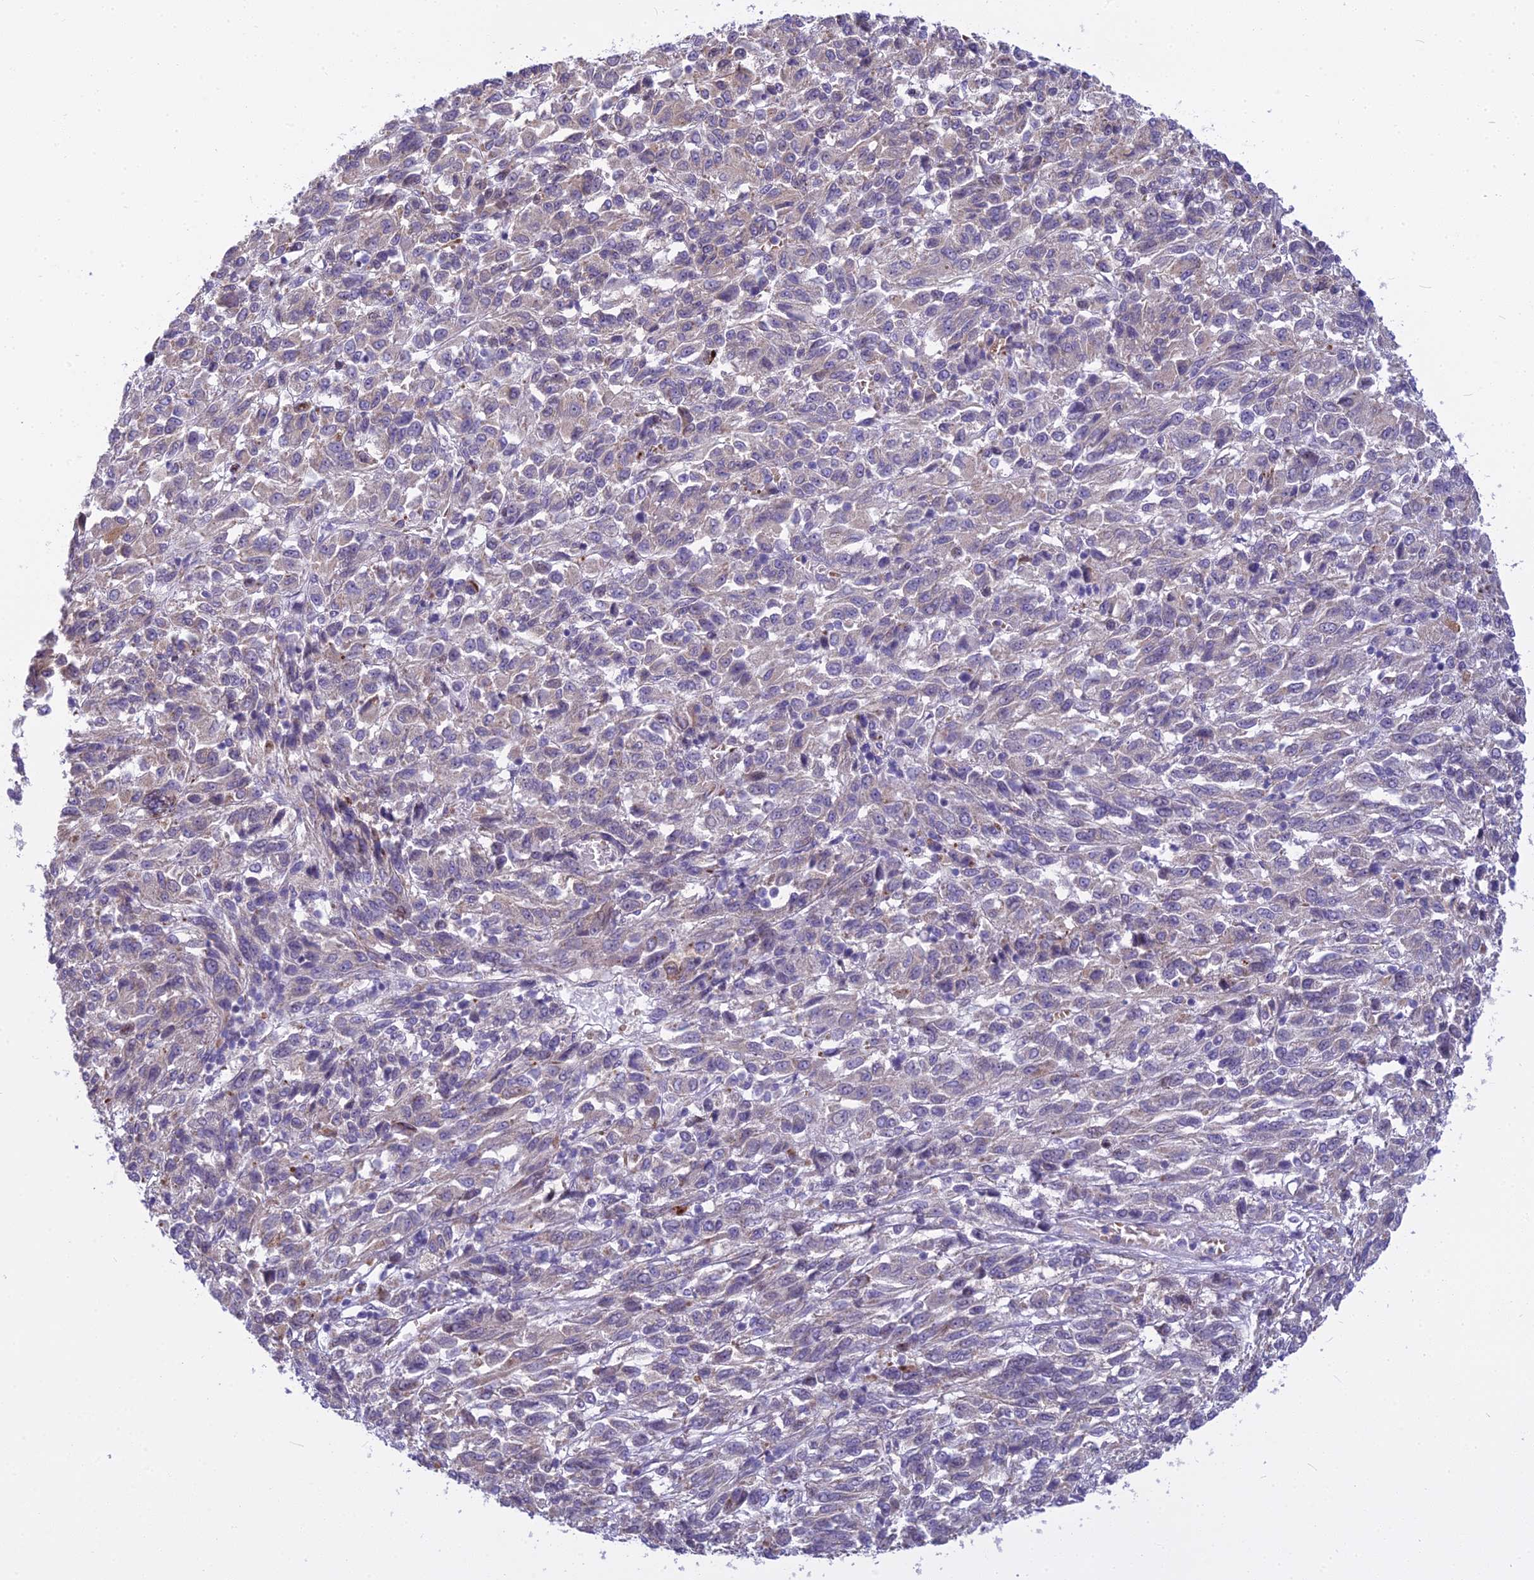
{"staining": {"intensity": "negative", "quantity": "none", "location": "none"}, "tissue": "melanoma", "cell_type": "Tumor cells", "image_type": "cancer", "snomed": [{"axis": "morphology", "description": "Malignant melanoma, Metastatic site"}, {"axis": "topography", "description": "Lung"}], "caption": "Histopathology image shows no significant protein positivity in tumor cells of malignant melanoma (metastatic site).", "gene": "PCDHB14", "patient": {"sex": "male", "age": 64}}